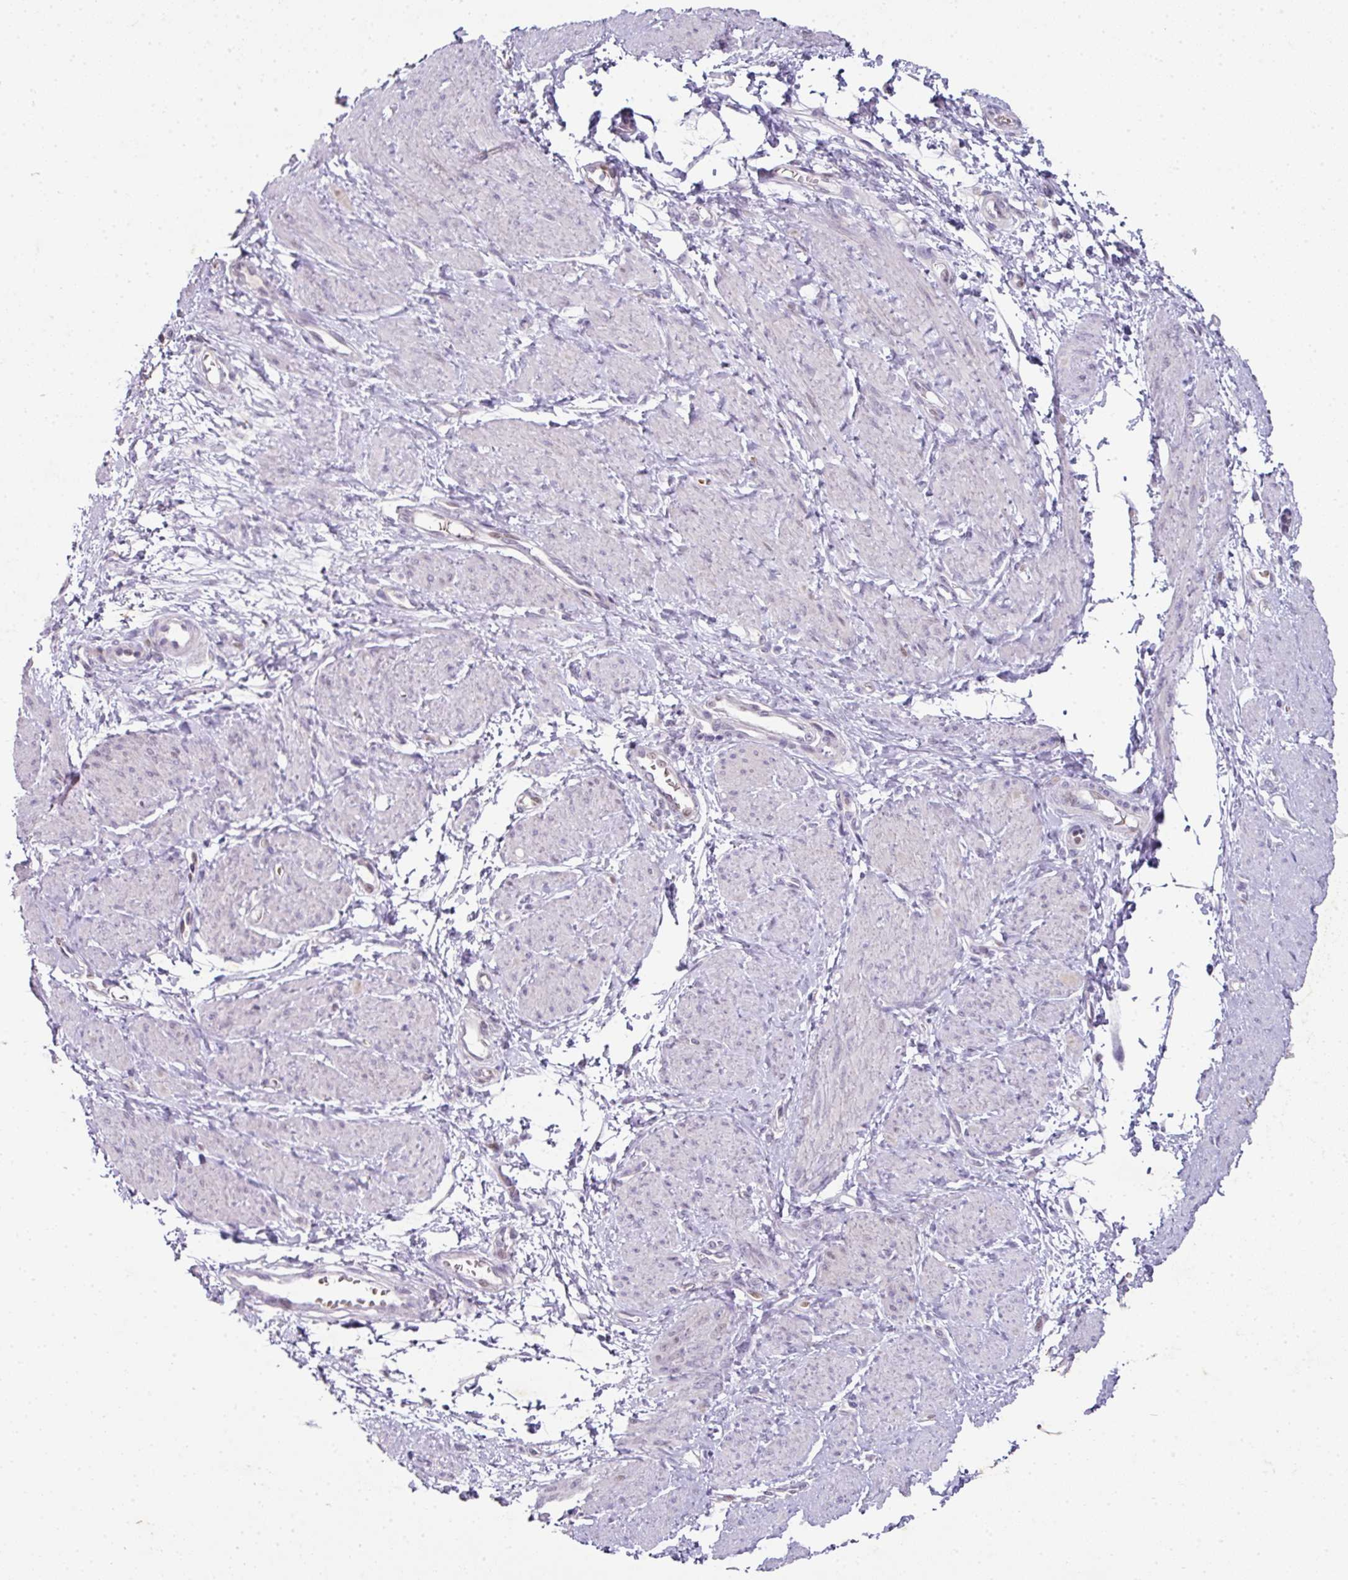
{"staining": {"intensity": "negative", "quantity": "none", "location": "none"}, "tissue": "smooth muscle", "cell_type": "Smooth muscle cells", "image_type": "normal", "snomed": [{"axis": "morphology", "description": "Normal tissue, NOS"}, {"axis": "topography", "description": "Smooth muscle"}, {"axis": "topography", "description": "Uterus"}], "caption": "Protein analysis of normal smooth muscle displays no significant expression in smooth muscle cells. (Stains: DAB IHC with hematoxylin counter stain, Microscopy: brightfield microscopy at high magnification).", "gene": "ANKRD18A", "patient": {"sex": "female", "age": 39}}